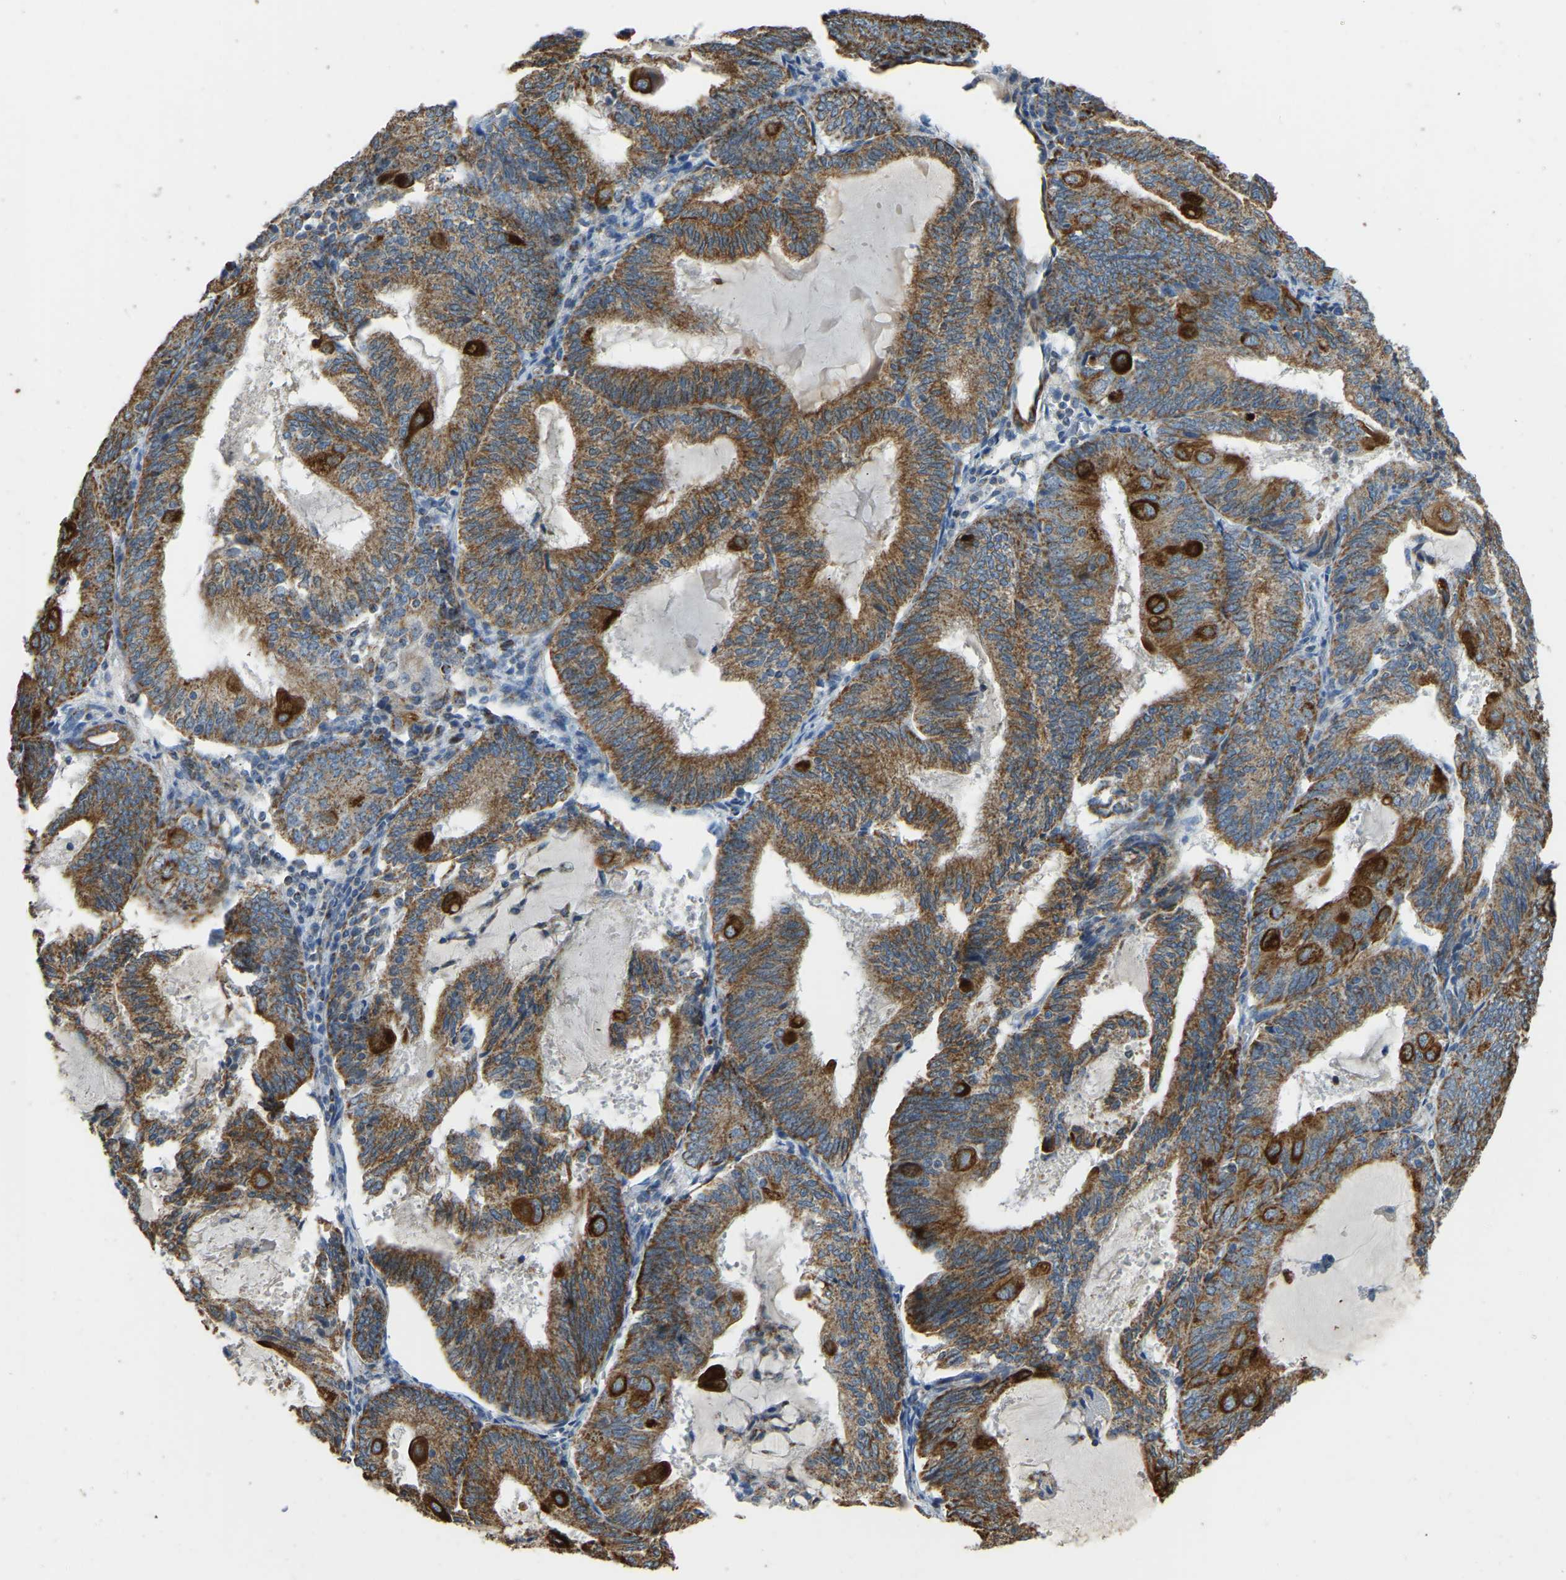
{"staining": {"intensity": "strong", "quantity": ">75%", "location": "cytoplasmic/membranous"}, "tissue": "endometrial cancer", "cell_type": "Tumor cells", "image_type": "cancer", "snomed": [{"axis": "morphology", "description": "Adenocarcinoma, NOS"}, {"axis": "topography", "description": "Endometrium"}], "caption": "A brown stain labels strong cytoplasmic/membranous staining of a protein in human endometrial cancer tumor cells.", "gene": "ZNF200", "patient": {"sex": "female", "age": 81}}